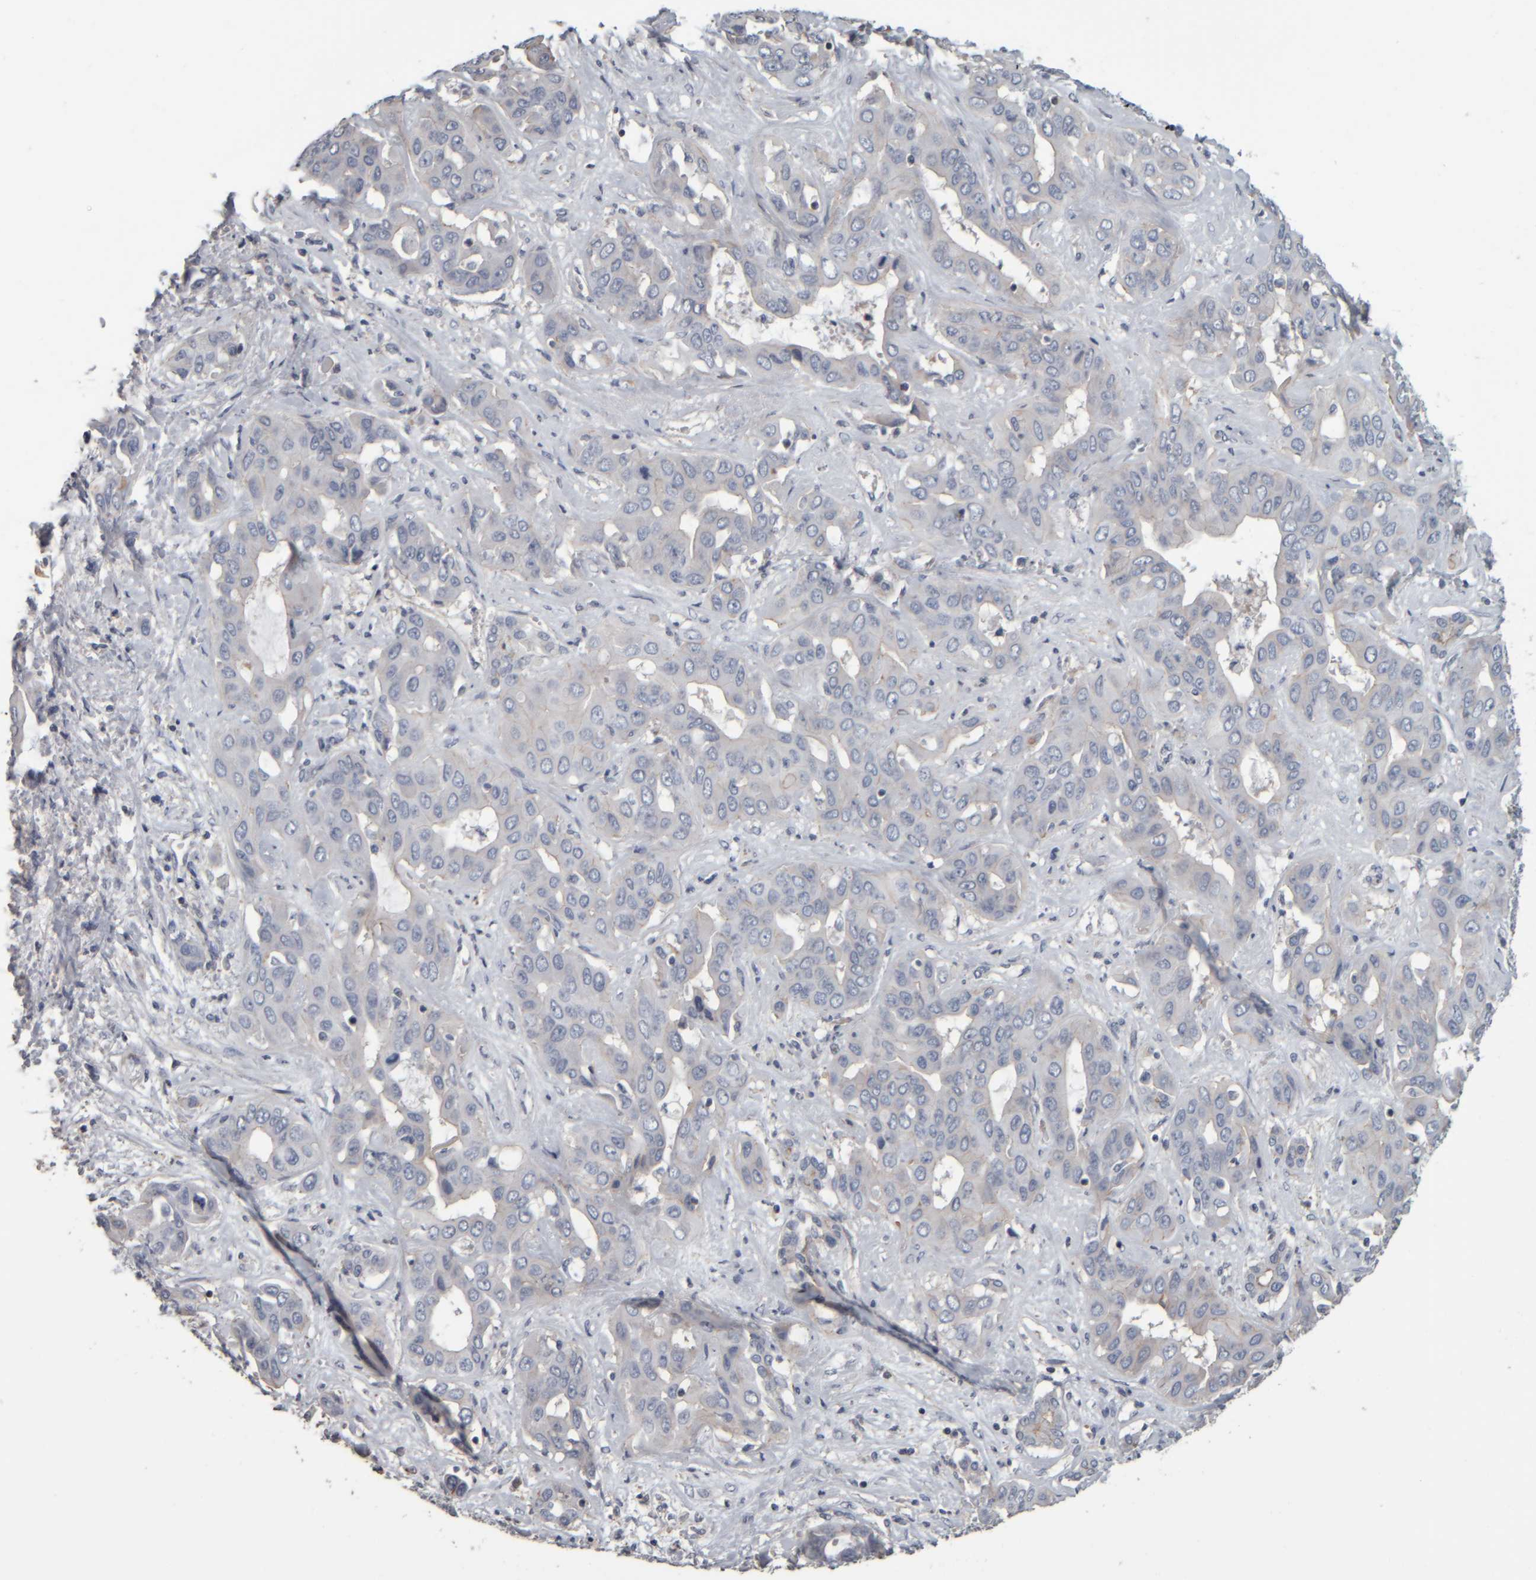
{"staining": {"intensity": "negative", "quantity": "none", "location": "none"}, "tissue": "liver cancer", "cell_type": "Tumor cells", "image_type": "cancer", "snomed": [{"axis": "morphology", "description": "Cholangiocarcinoma"}, {"axis": "topography", "description": "Liver"}], "caption": "Tumor cells show no significant positivity in liver cholangiocarcinoma.", "gene": "CAVIN4", "patient": {"sex": "female", "age": 52}}